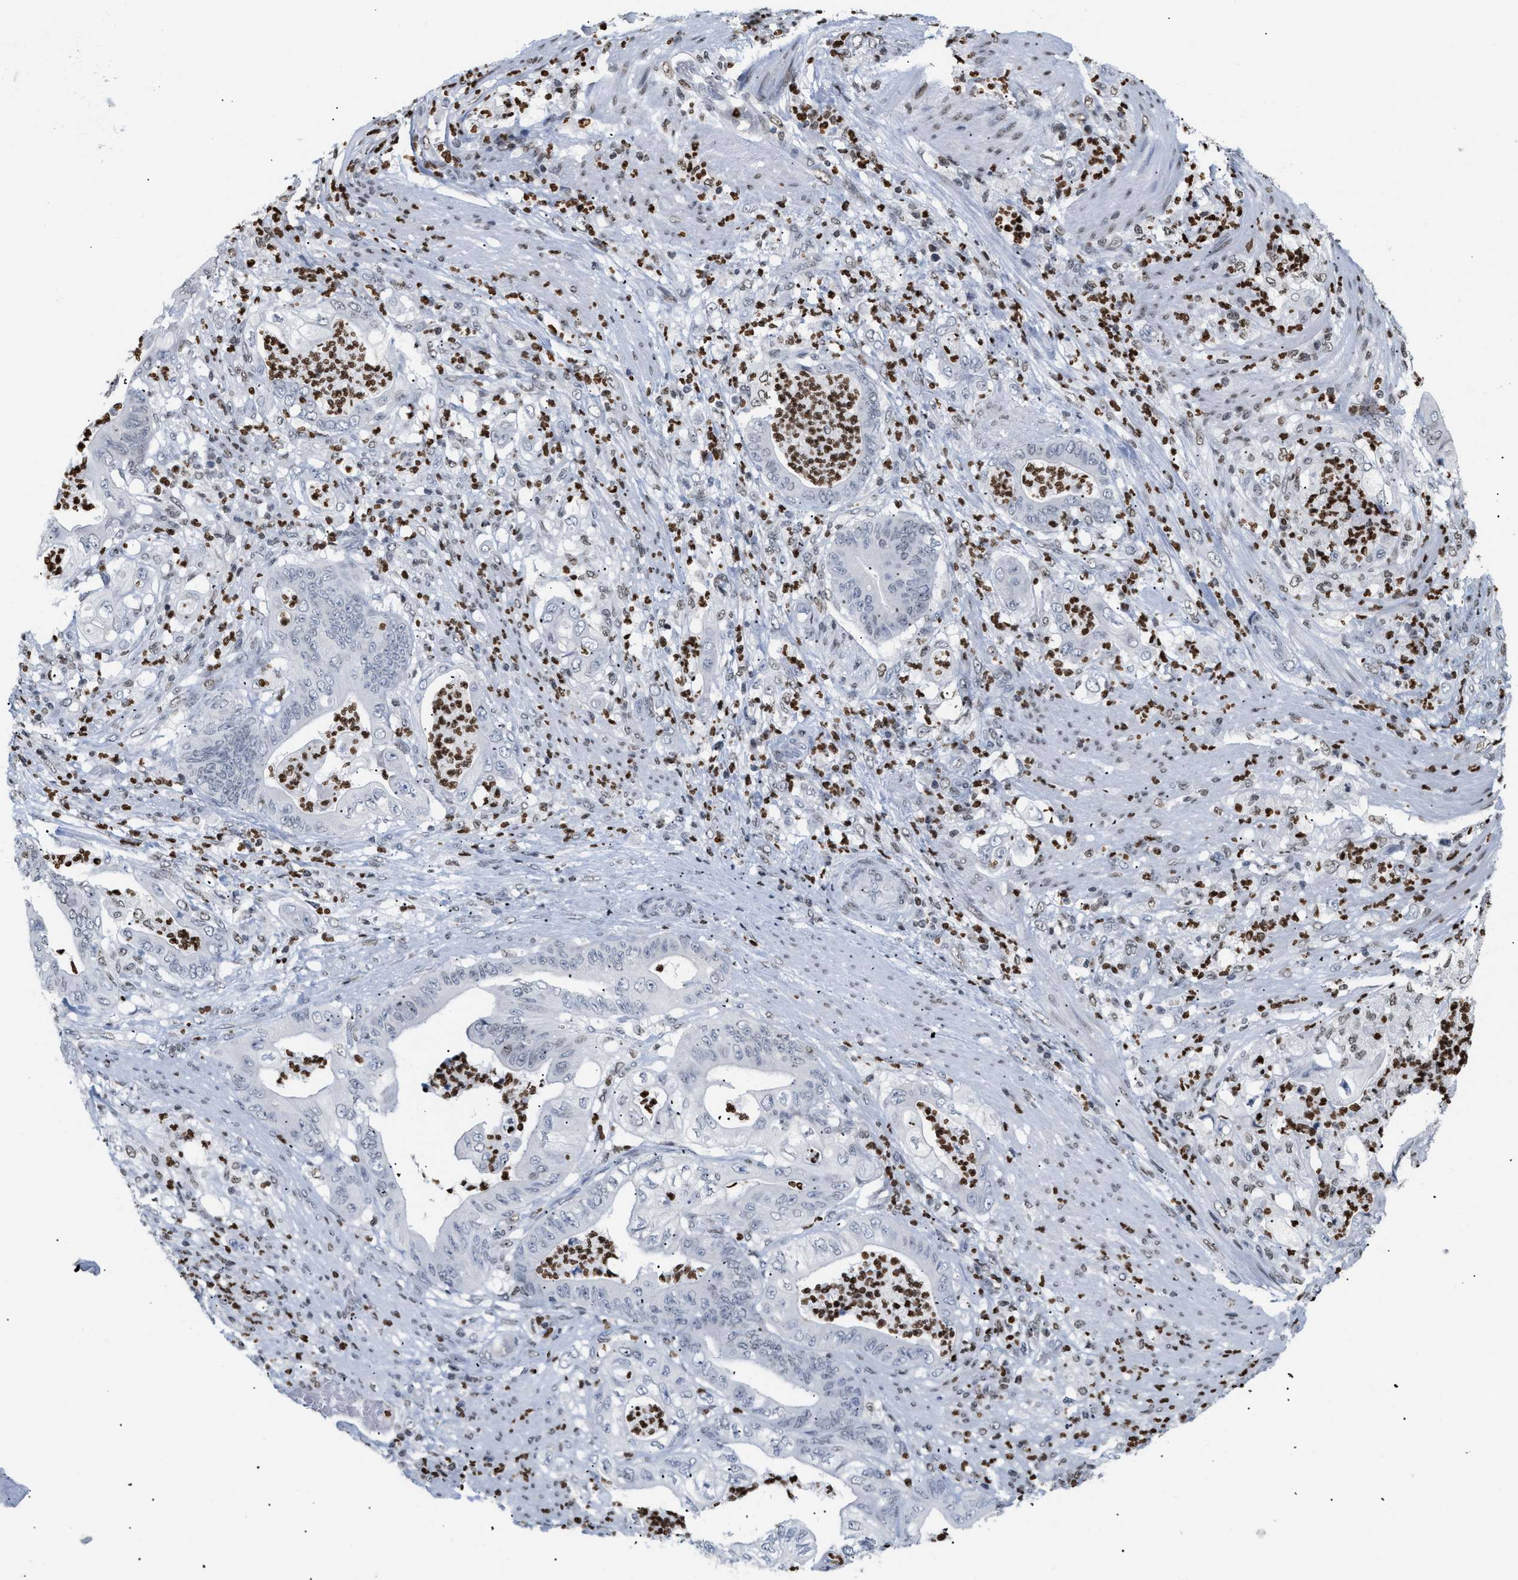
{"staining": {"intensity": "weak", "quantity": "<25%", "location": "nuclear"}, "tissue": "stomach cancer", "cell_type": "Tumor cells", "image_type": "cancer", "snomed": [{"axis": "morphology", "description": "Adenocarcinoma, NOS"}, {"axis": "topography", "description": "Stomach"}], "caption": "The micrograph displays no staining of tumor cells in stomach cancer (adenocarcinoma).", "gene": "HMGN2", "patient": {"sex": "female", "age": 73}}